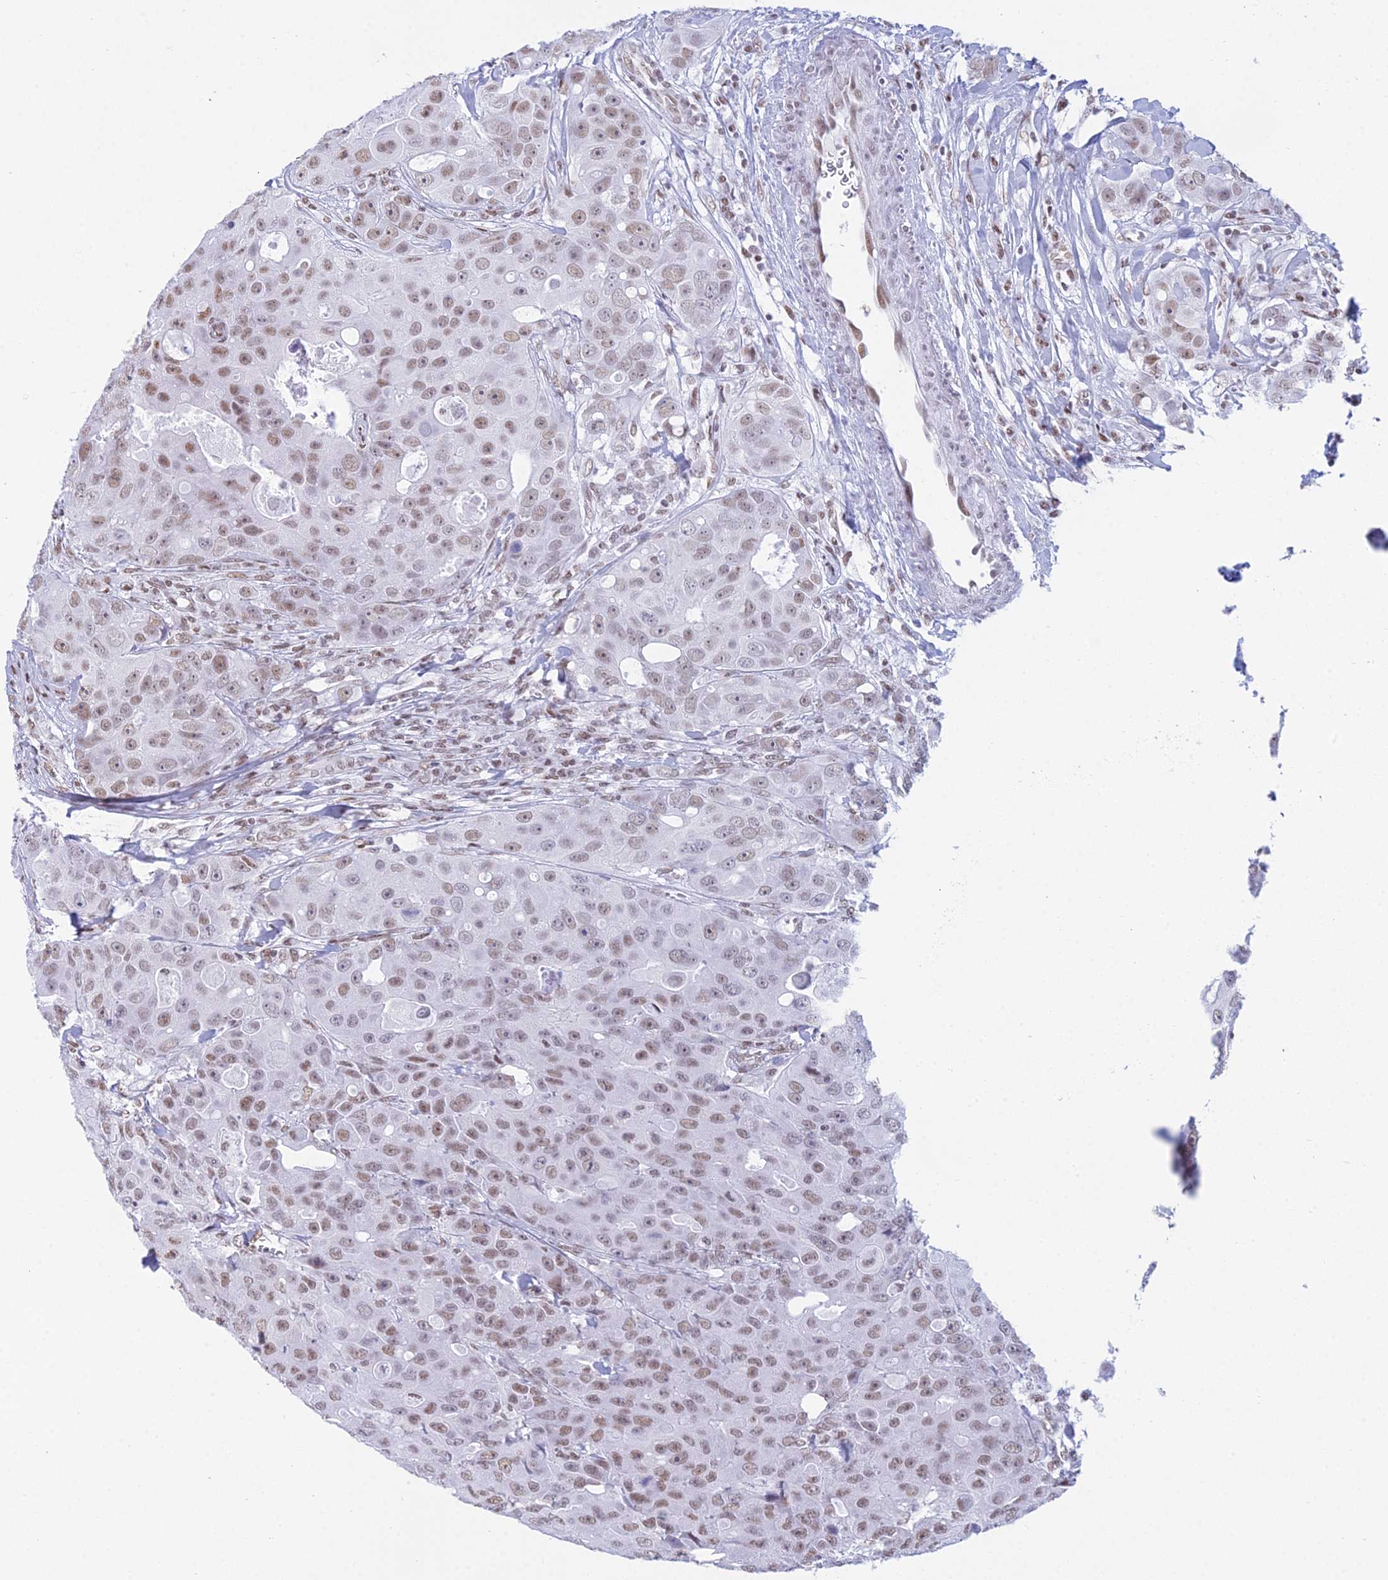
{"staining": {"intensity": "moderate", "quantity": ">75%", "location": "nuclear"}, "tissue": "breast cancer", "cell_type": "Tumor cells", "image_type": "cancer", "snomed": [{"axis": "morphology", "description": "Duct carcinoma"}, {"axis": "topography", "description": "Breast"}], "caption": "Protein staining exhibits moderate nuclear staining in approximately >75% of tumor cells in breast cancer.", "gene": "CDC26", "patient": {"sex": "female", "age": 43}}